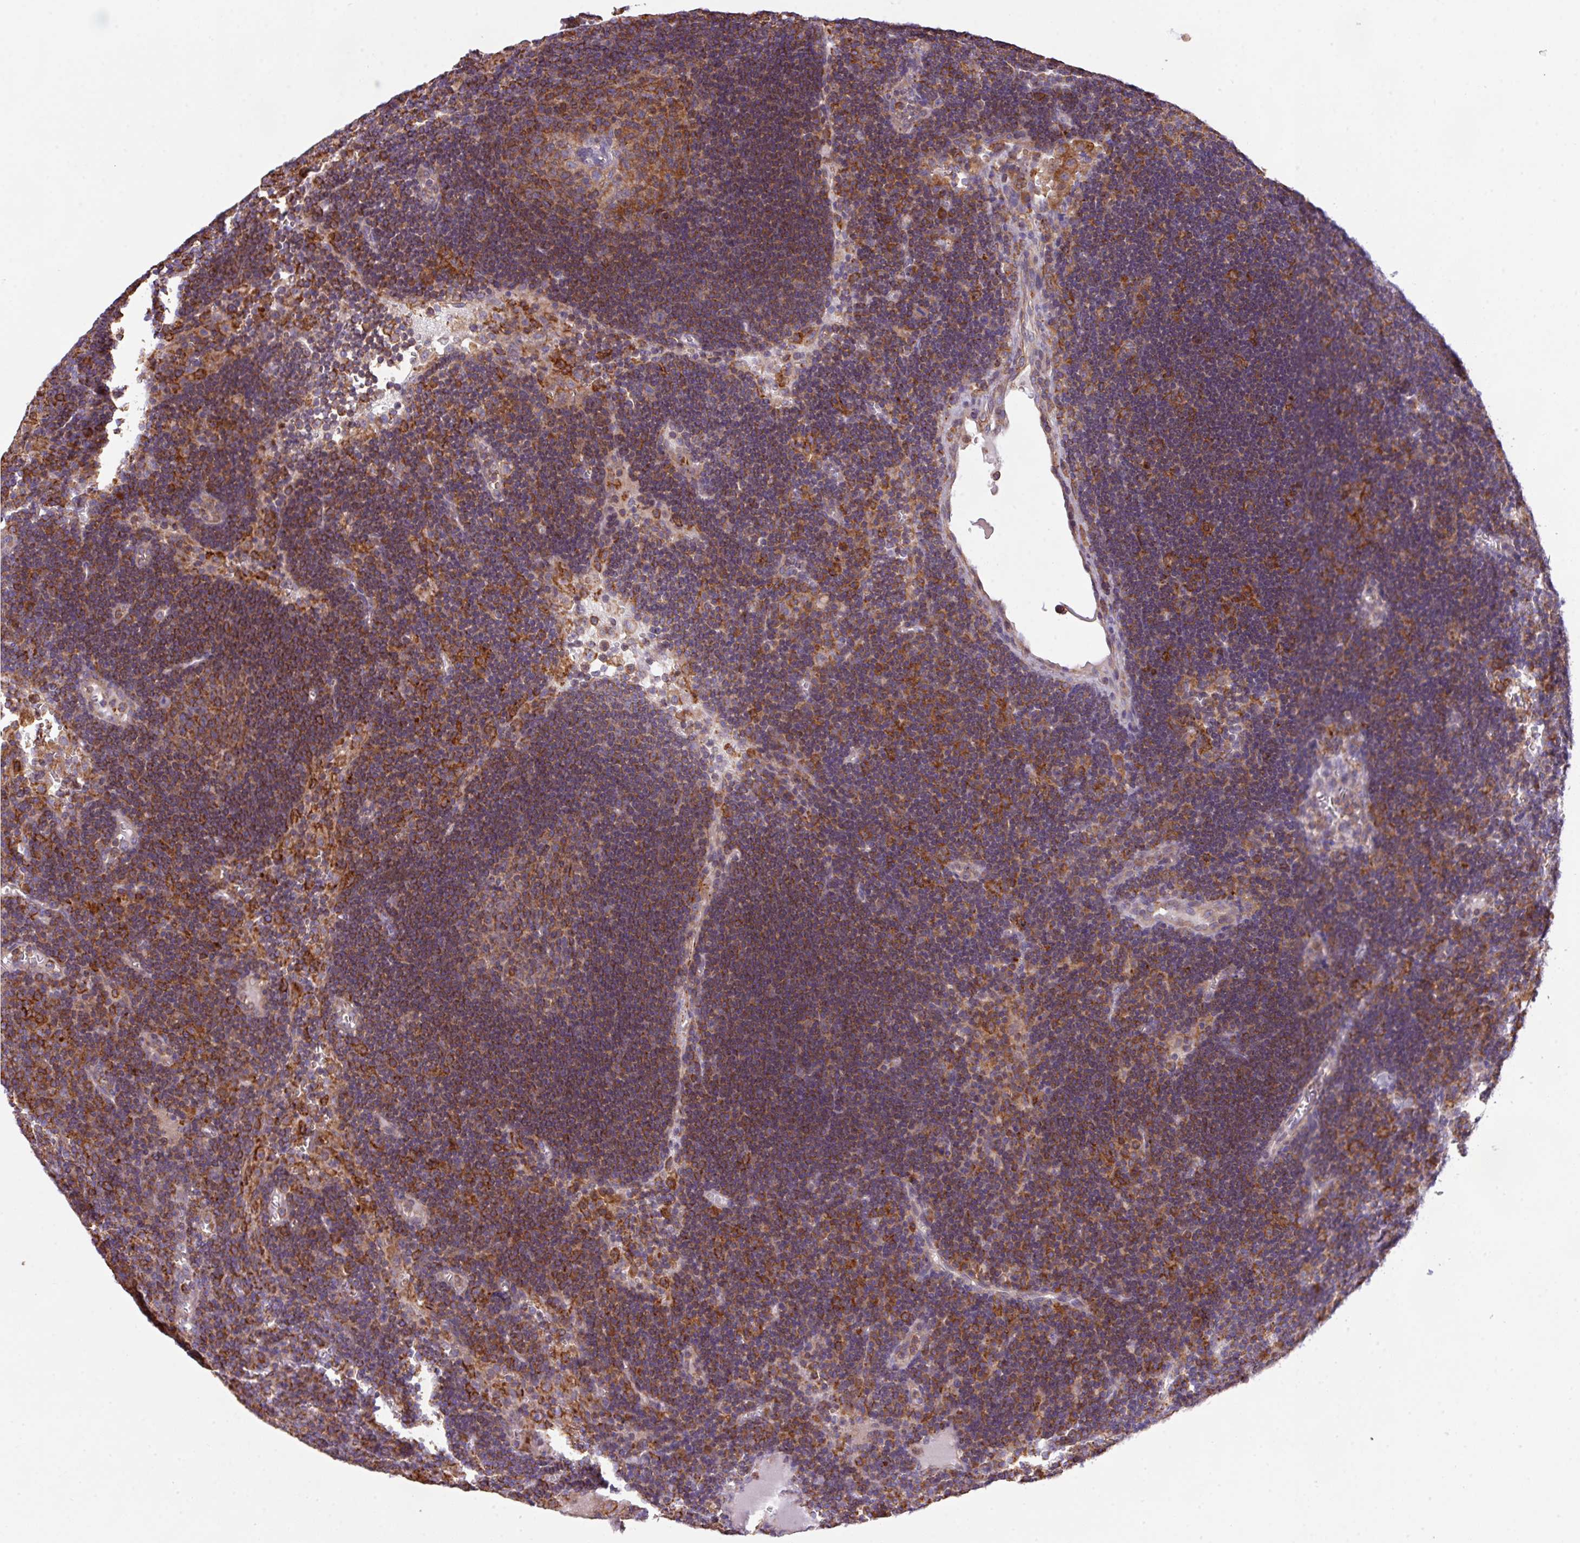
{"staining": {"intensity": "moderate", "quantity": "25%-75%", "location": "cytoplasmic/membranous"}, "tissue": "lymph node", "cell_type": "Germinal center cells", "image_type": "normal", "snomed": [{"axis": "morphology", "description": "Normal tissue, NOS"}, {"axis": "topography", "description": "Lymph node"}], "caption": "About 25%-75% of germinal center cells in benign human lymph node exhibit moderate cytoplasmic/membranous protein staining as visualized by brown immunohistochemical staining.", "gene": "LRRC41", "patient": {"sex": "male", "age": 62}}